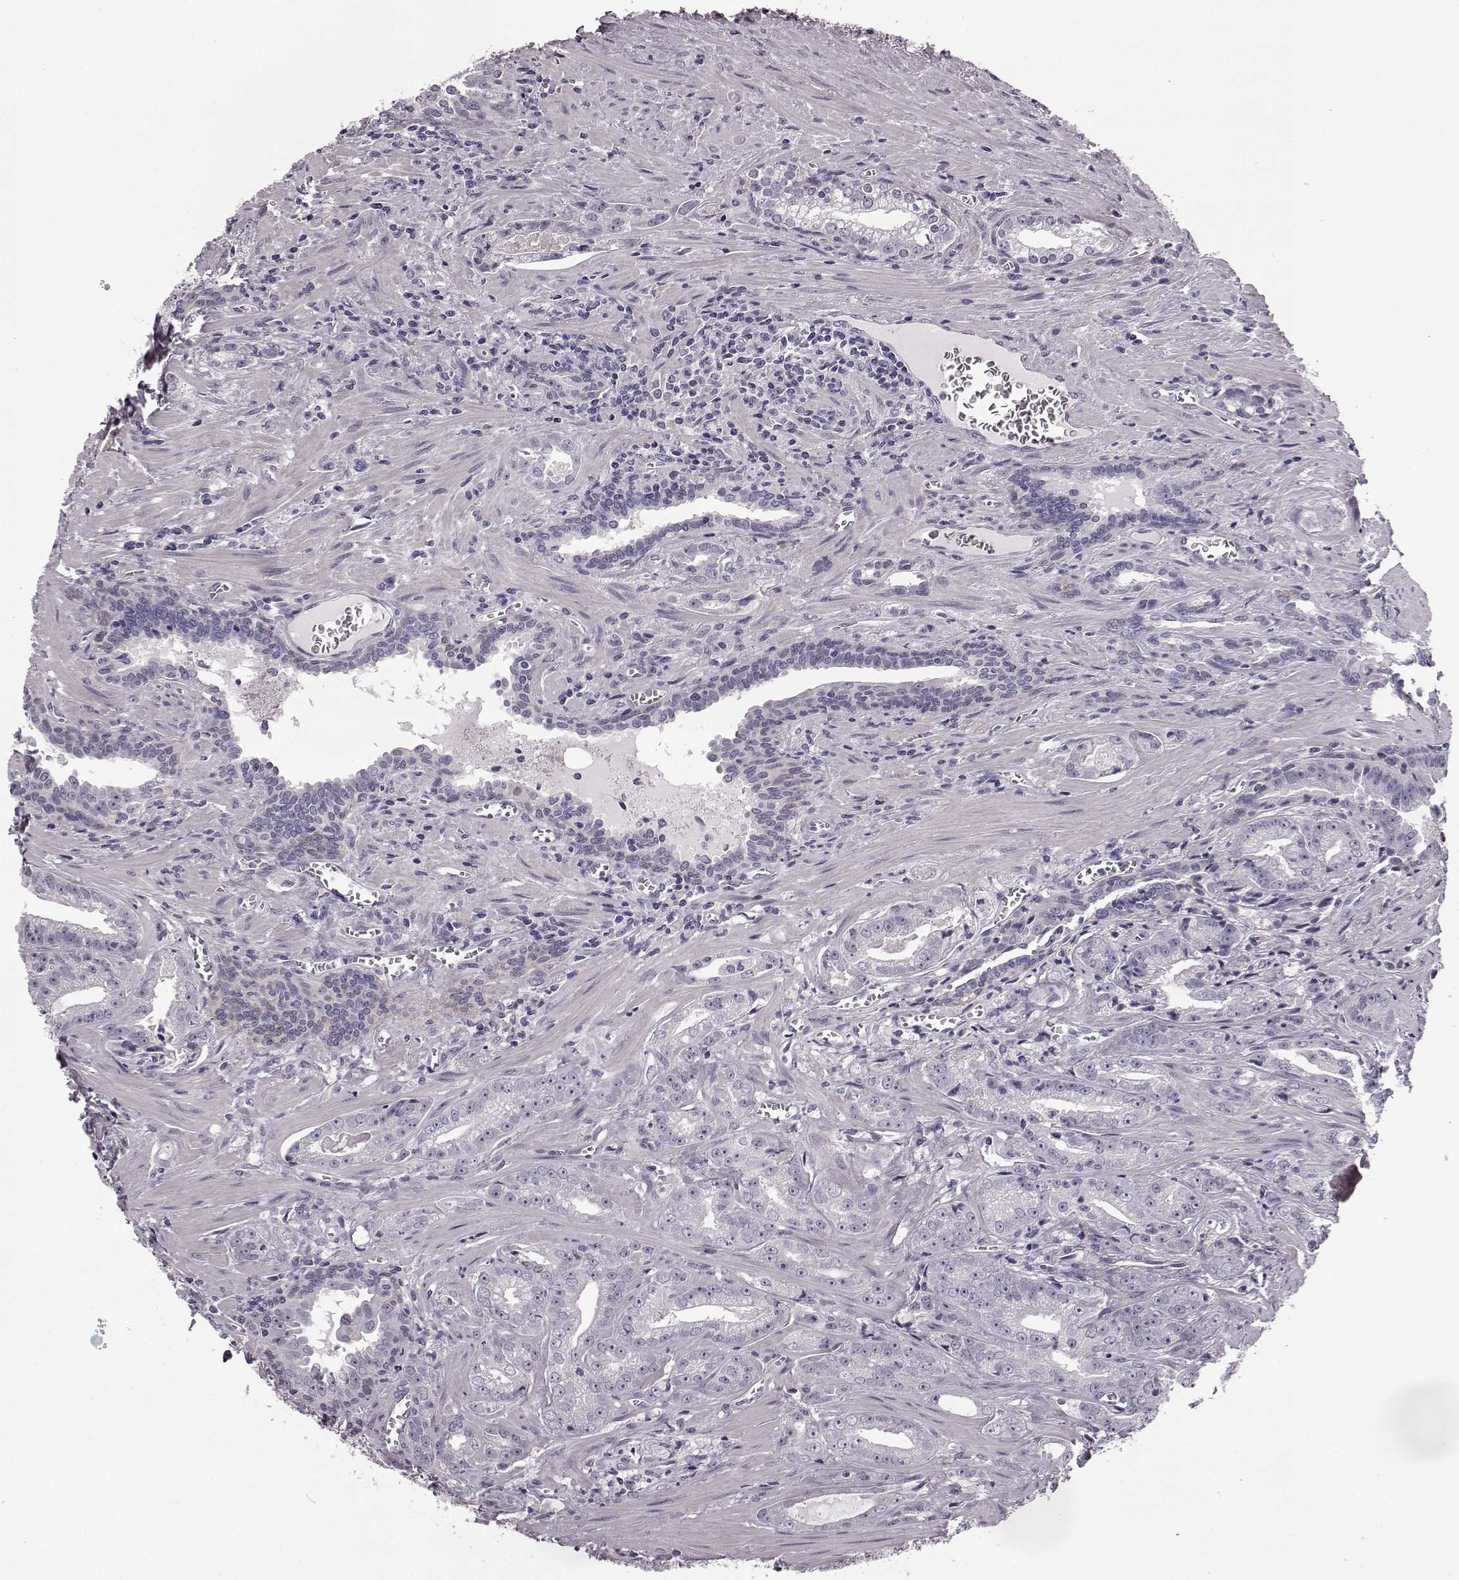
{"staining": {"intensity": "negative", "quantity": "none", "location": "none"}, "tissue": "prostate cancer", "cell_type": "Tumor cells", "image_type": "cancer", "snomed": [{"axis": "morphology", "description": "Adenocarcinoma, High grade"}, {"axis": "topography", "description": "Prostate"}], "caption": "A photomicrograph of human prostate adenocarcinoma (high-grade) is negative for staining in tumor cells. (DAB (3,3'-diaminobenzidine) IHC with hematoxylin counter stain).", "gene": "ODAD4", "patient": {"sex": "male", "age": 68}}